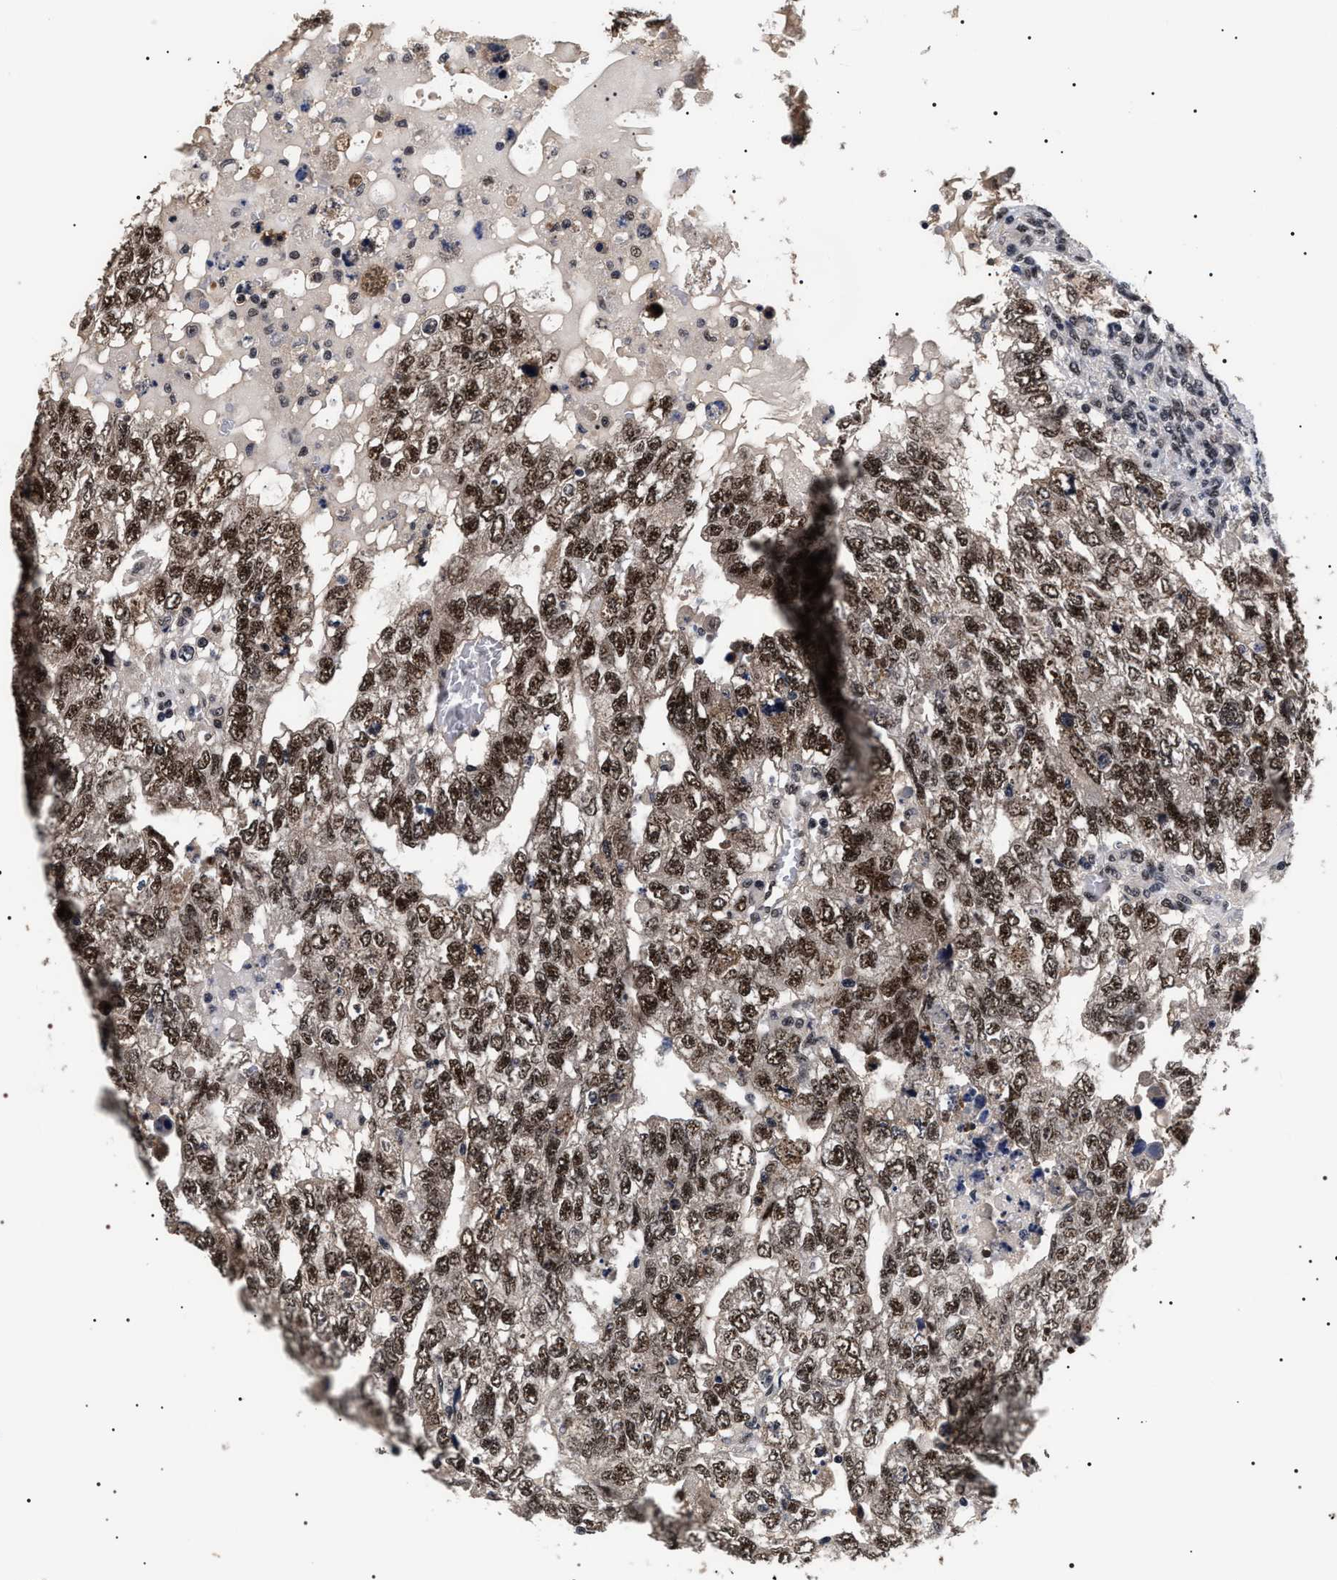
{"staining": {"intensity": "strong", "quantity": ">75%", "location": "nuclear"}, "tissue": "testis cancer", "cell_type": "Tumor cells", "image_type": "cancer", "snomed": [{"axis": "morphology", "description": "Carcinoma, Embryonal, NOS"}, {"axis": "topography", "description": "Testis"}], "caption": "Immunohistochemistry (IHC) photomicrograph of testis cancer (embryonal carcinoma) stained for a protein (brown), which shows high levels of strong nuclear staining in about >75% of tumor cells.", "gene": "CAAP1", "patient": {"sex": "male", "age": 36}}